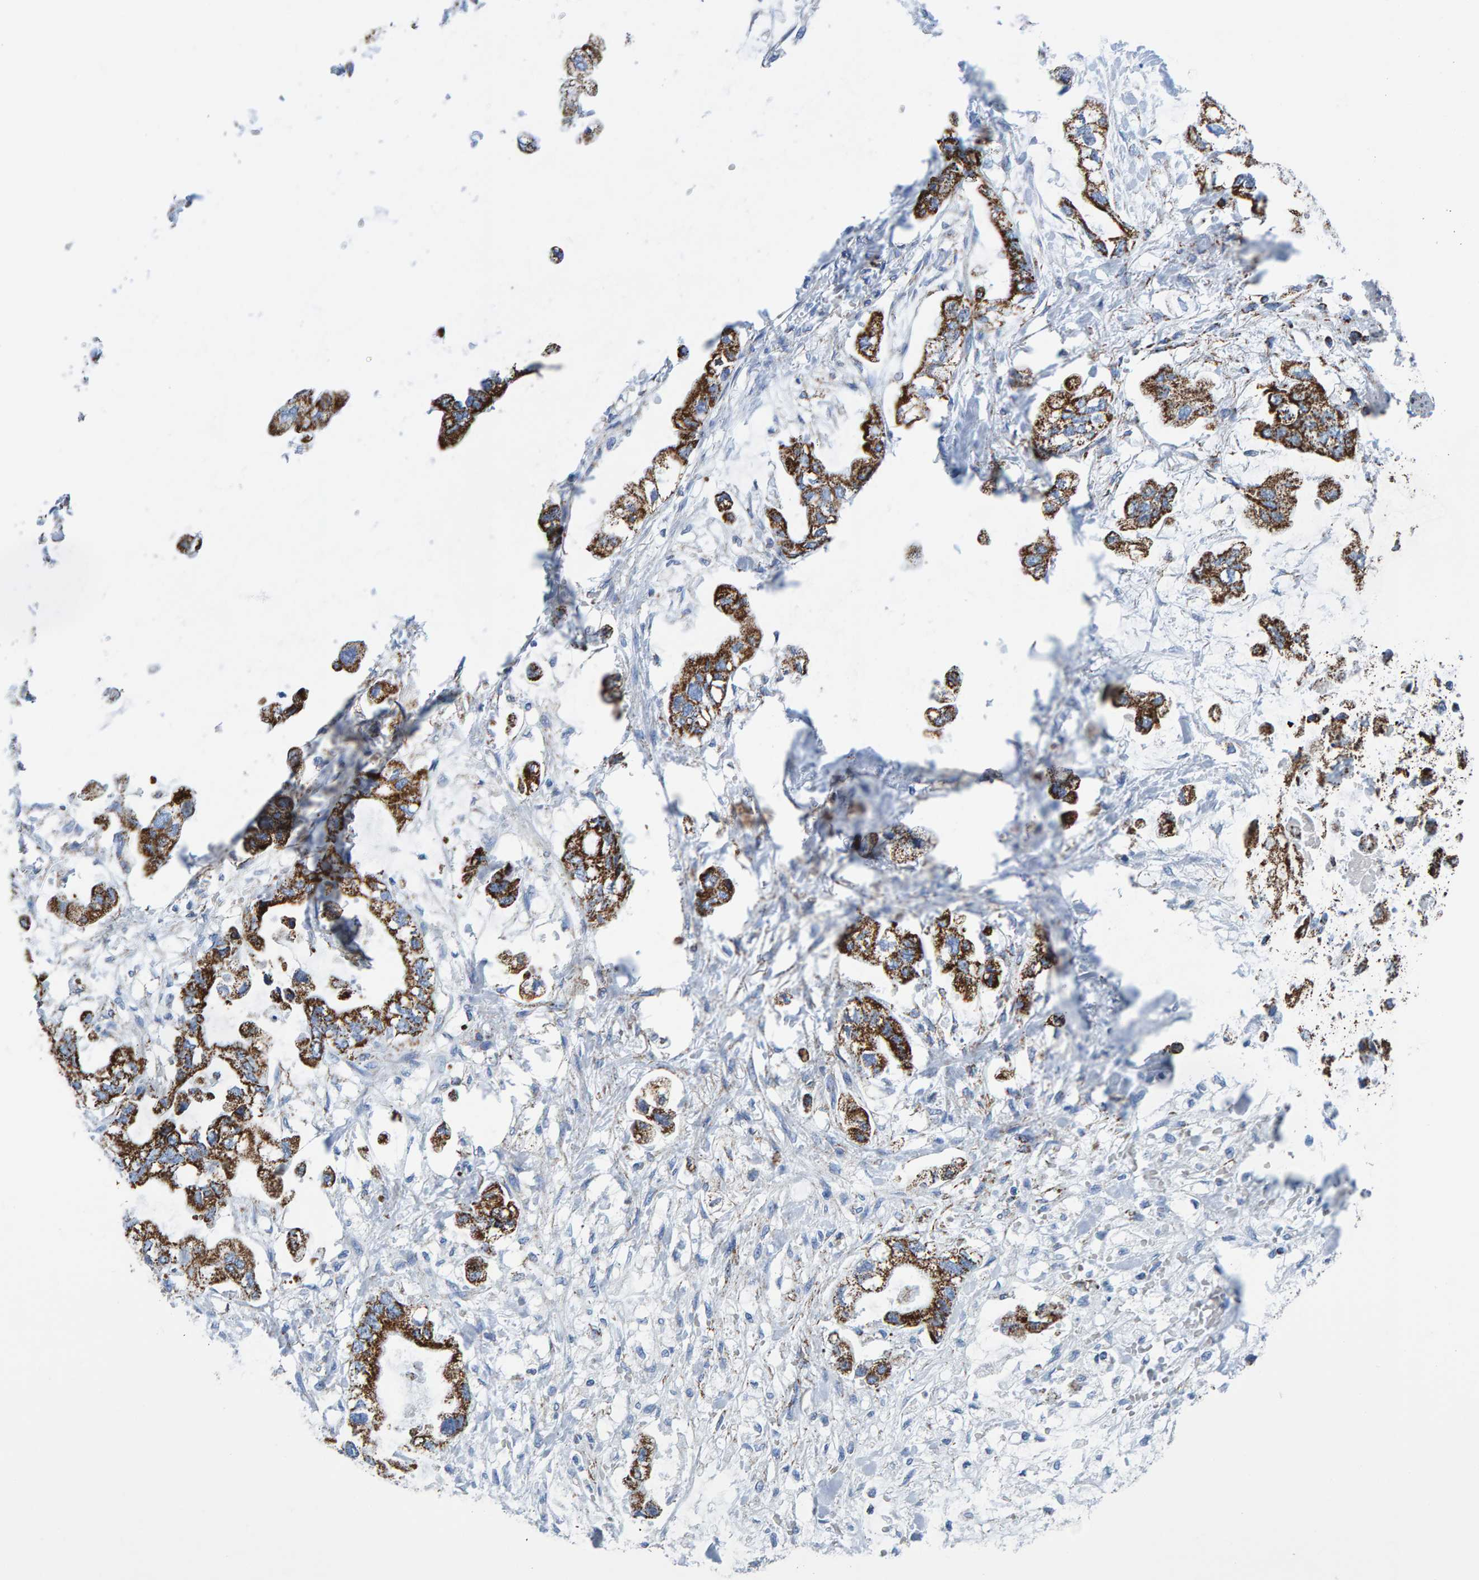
{"staining": {"intensity": "strong", "quantity": ">75%", "location": "cytoplasmic/membranous"}, "tissue": "stomach cancer", "cell_type": "Tumor cells", "image_type": "cancer", "snomed": [{"axis": "morphology", "description": "Normal tissue, NOS"}, {"axis": "morphology", "description": "Adenocarcinoma, NOS"}, {"axis": "topography", "description": "Stomach"}], "caption": "Stomach cancer (adenocarcinoma) stained with a brown dye exhibits strong cytoplasmic/membranous positive positivity in about >75% of tumor cells.", "gene": "ENSG00000262660", "patient": {"sex": "male", "age": 62}}